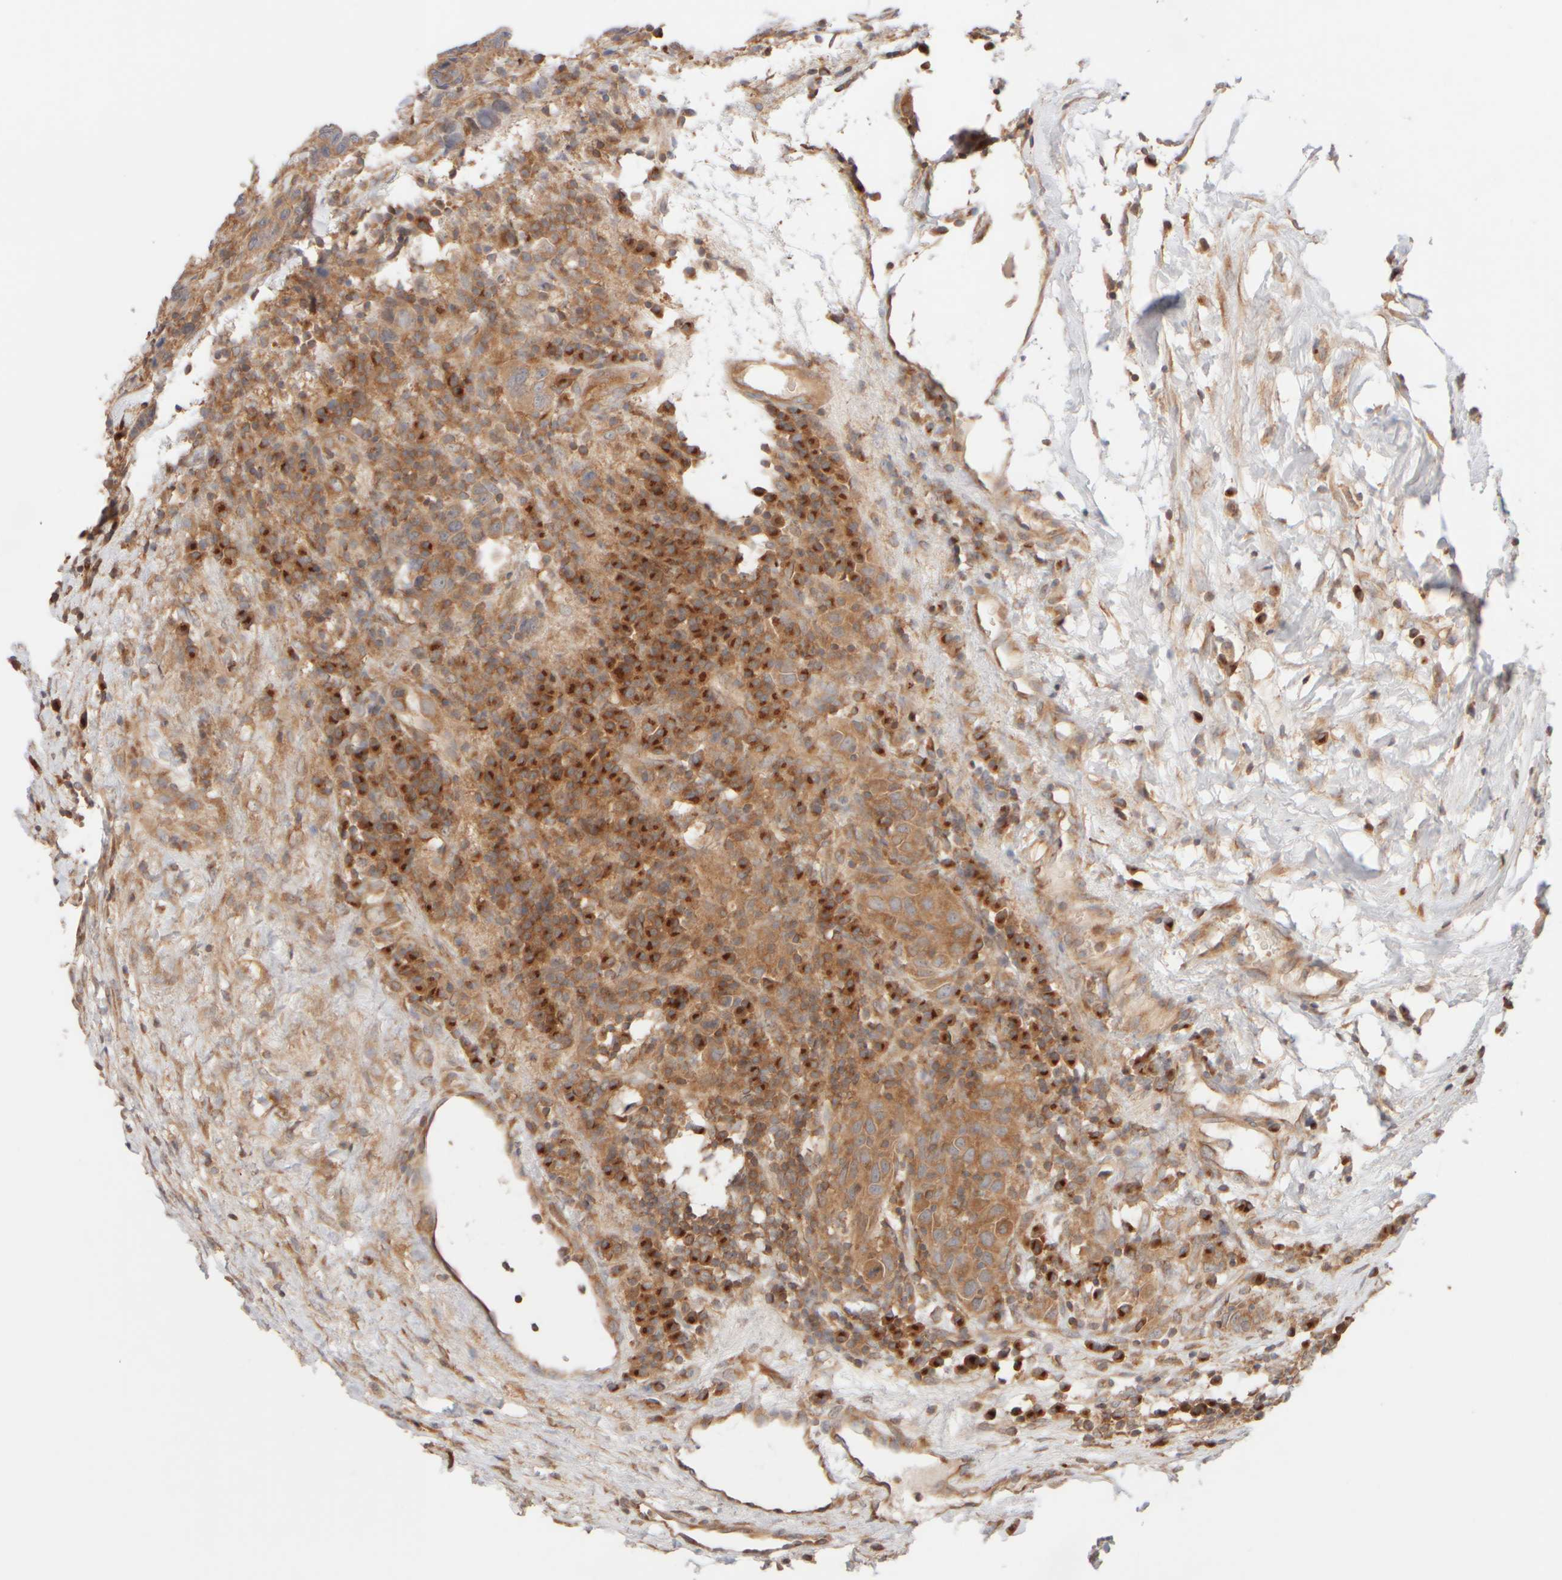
{"staining": {"intensity": "moderate", "quantity": ">75%", "location": "cytoplasmic/membranous"}, "tissue": "breast cancer", "cell_type": "Tumor cells", "image_type": "cancer", "snomed": [{"axis": "morphology", "description": "Duct carcinoma"}, {"axis": "topography", "description": "Breast"}], "caption": "Moderate cytoplasmic/membranous expression for a protein is seen in approximately >75% of tumor cells of breast infiltrating ductal carcinoma using immunohistochemistry.", "gene": "RABEP1", "patient": {"sex": "female", "age": 37}}